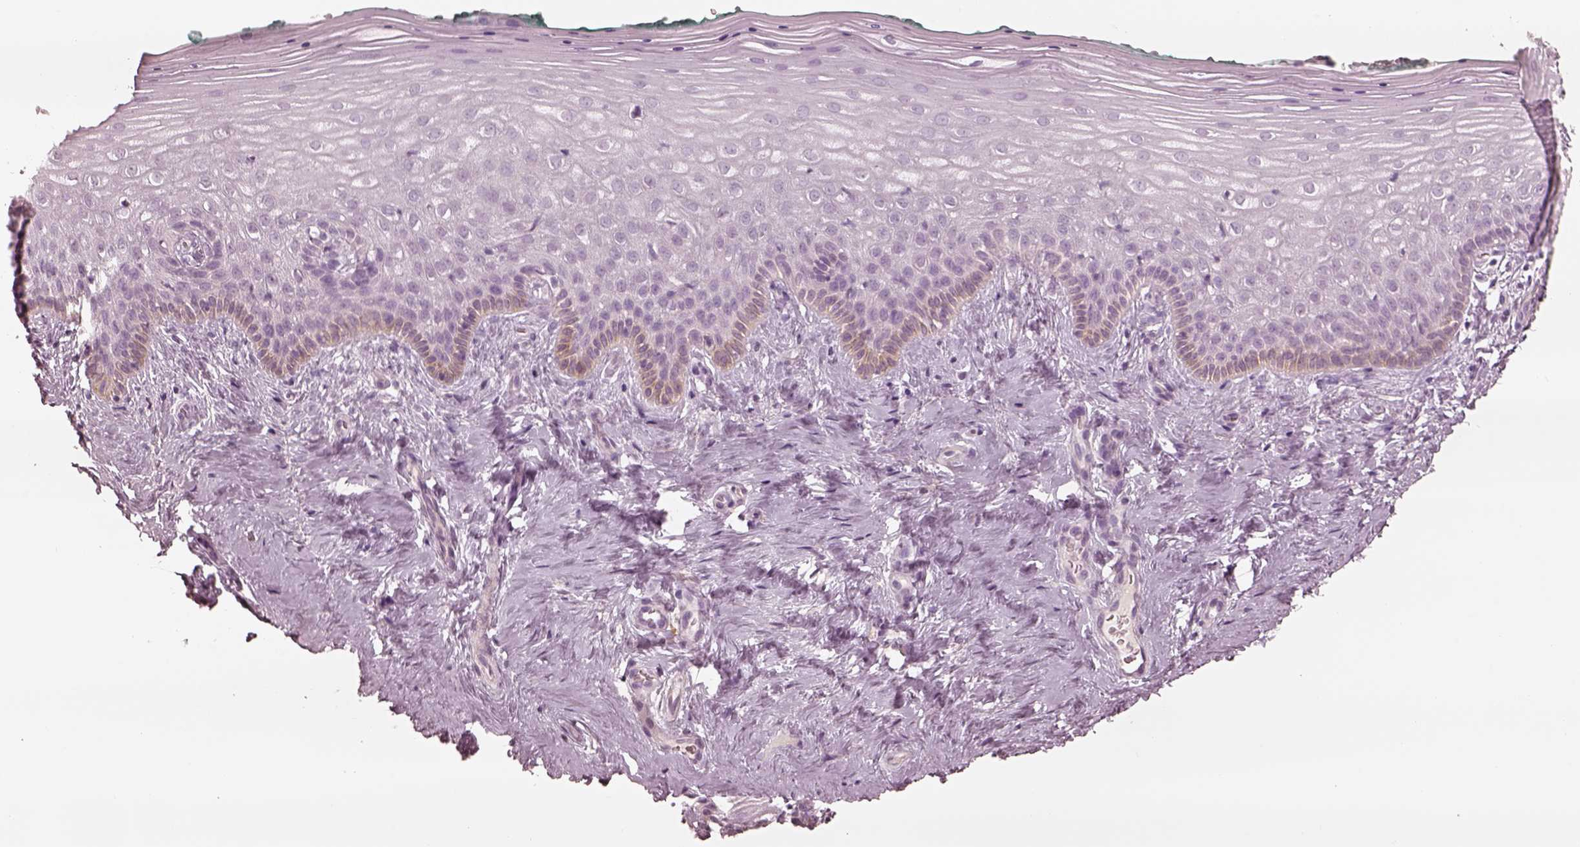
{"staining": {"intensity": "negative", "quantity": "none", "location": "none"}, "tissue": "vagina", "cell_type": "Squamous epithelial cells", "image_type": "normal", "snomed": [{"axis": "morphology", "description": "Normal tissue, NOS"}, {"axis": "topography", "description": "Vagina"}], "caption": "This photomicrograph is of unremarkable vagina stained with IHC to label a protein in brown with the nuclei are counter-stained blue. There is no expression in squamous epithelial cells. The staining was performed using DAB (3,3'-diaminobenzidine) to visualize the protein expression in brown, while the nuclei were stained in blue with hematoxylin (Magnification: 20x).", "gene": "DNAAF9", "patient": {"sex": "female", "age": 45}}